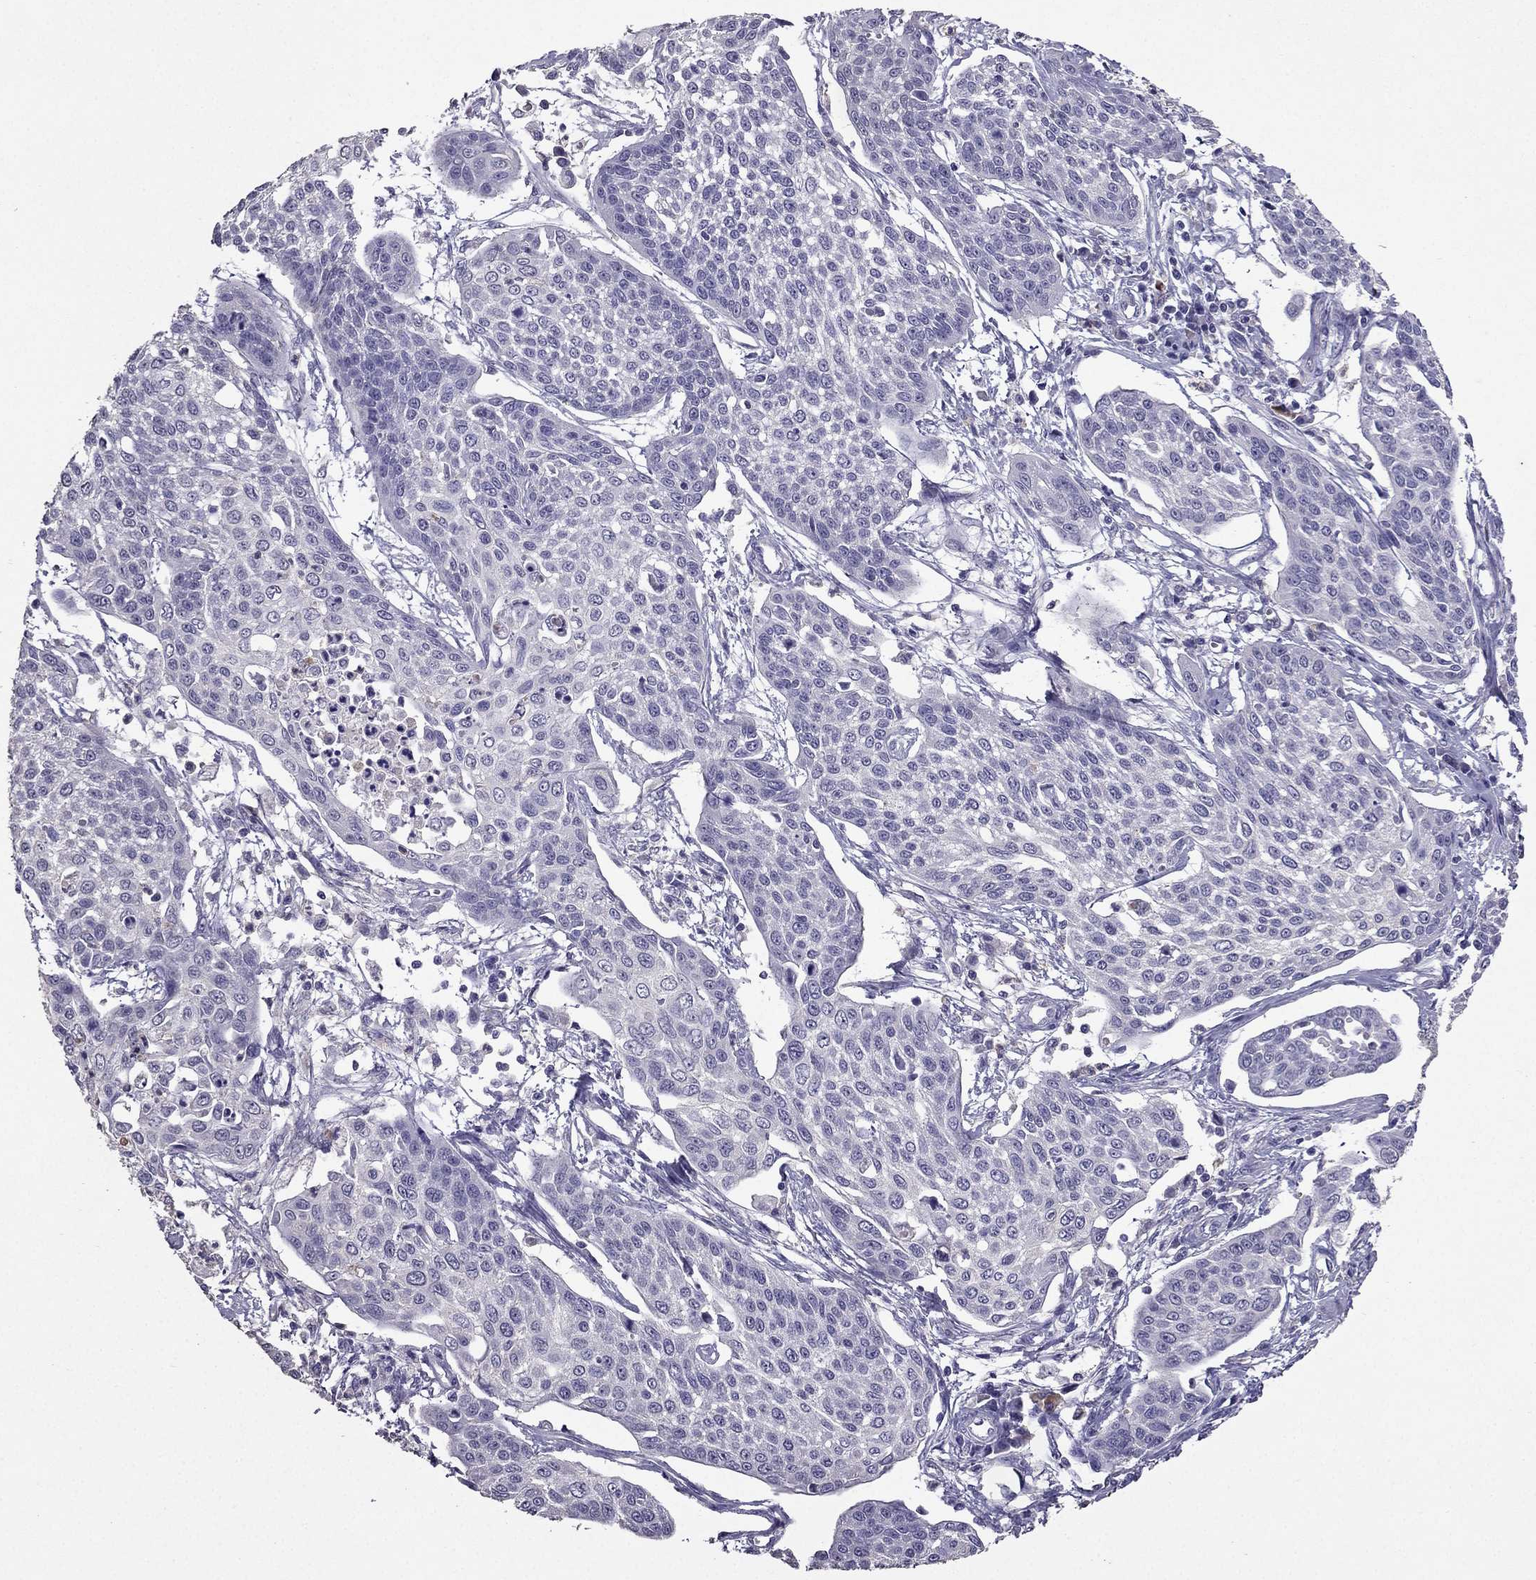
{"staining": {"intensity": "negative", "quantity": "none", "location": "none"}, "tissue": "cervical cancer", "cell_type": "Tumor cells", "image_type": "cancer", "snomed": [{"axis": "morphology", "description": "Squamous cell carcinoma, NOS"}, {"axis": "topography", "description": "Cervix"}], "caption": "Immunohistochemistry (IHC) micrograph of human cervical cancer (squamous cell carcinoma) stained for a protein (brown), which shows no staining in tumor cells.", "gene": "RFLNB", "patient": {"sex": "female", "age": 34}}